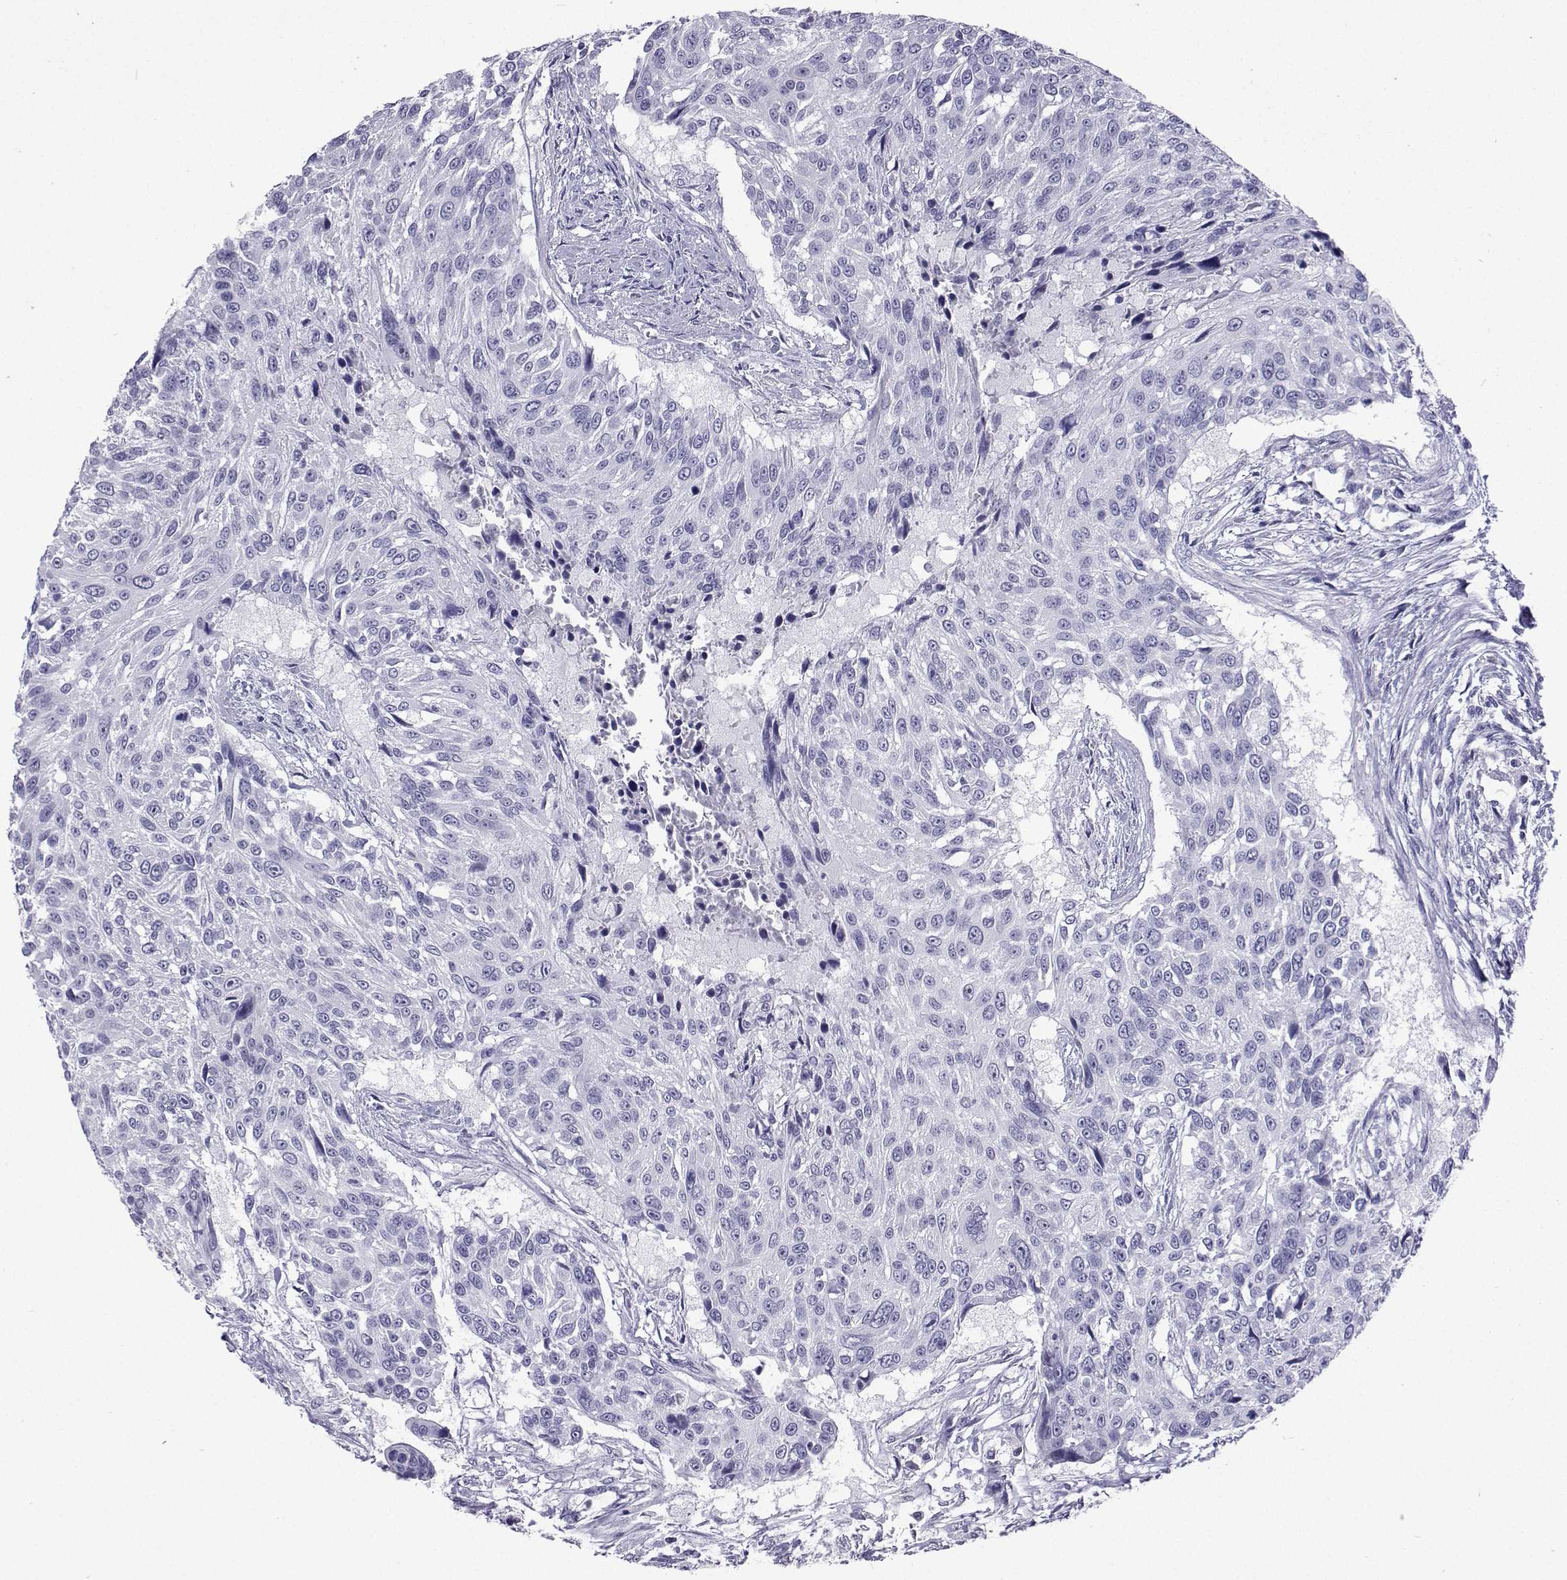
{"staining": {"intensity": "negative", "quantity": "none", "location": "none"}, "tissue": "urothelial cancer", "cell_type": "Tumor cells", "image_type": "cancer", "snomed": [{"axis": "morphology", "description": "Urothelial carcinoma, NOS"}, {"axis": "topography", "description": "Urinary bladder"}], "caption": "The immunohistochemistry (IHC) photomicrograph has no significant staining in tumor cells of urothelial cancer tissue.", "gene": "GALM", "patient": {"sex": "male", "age": 55}}